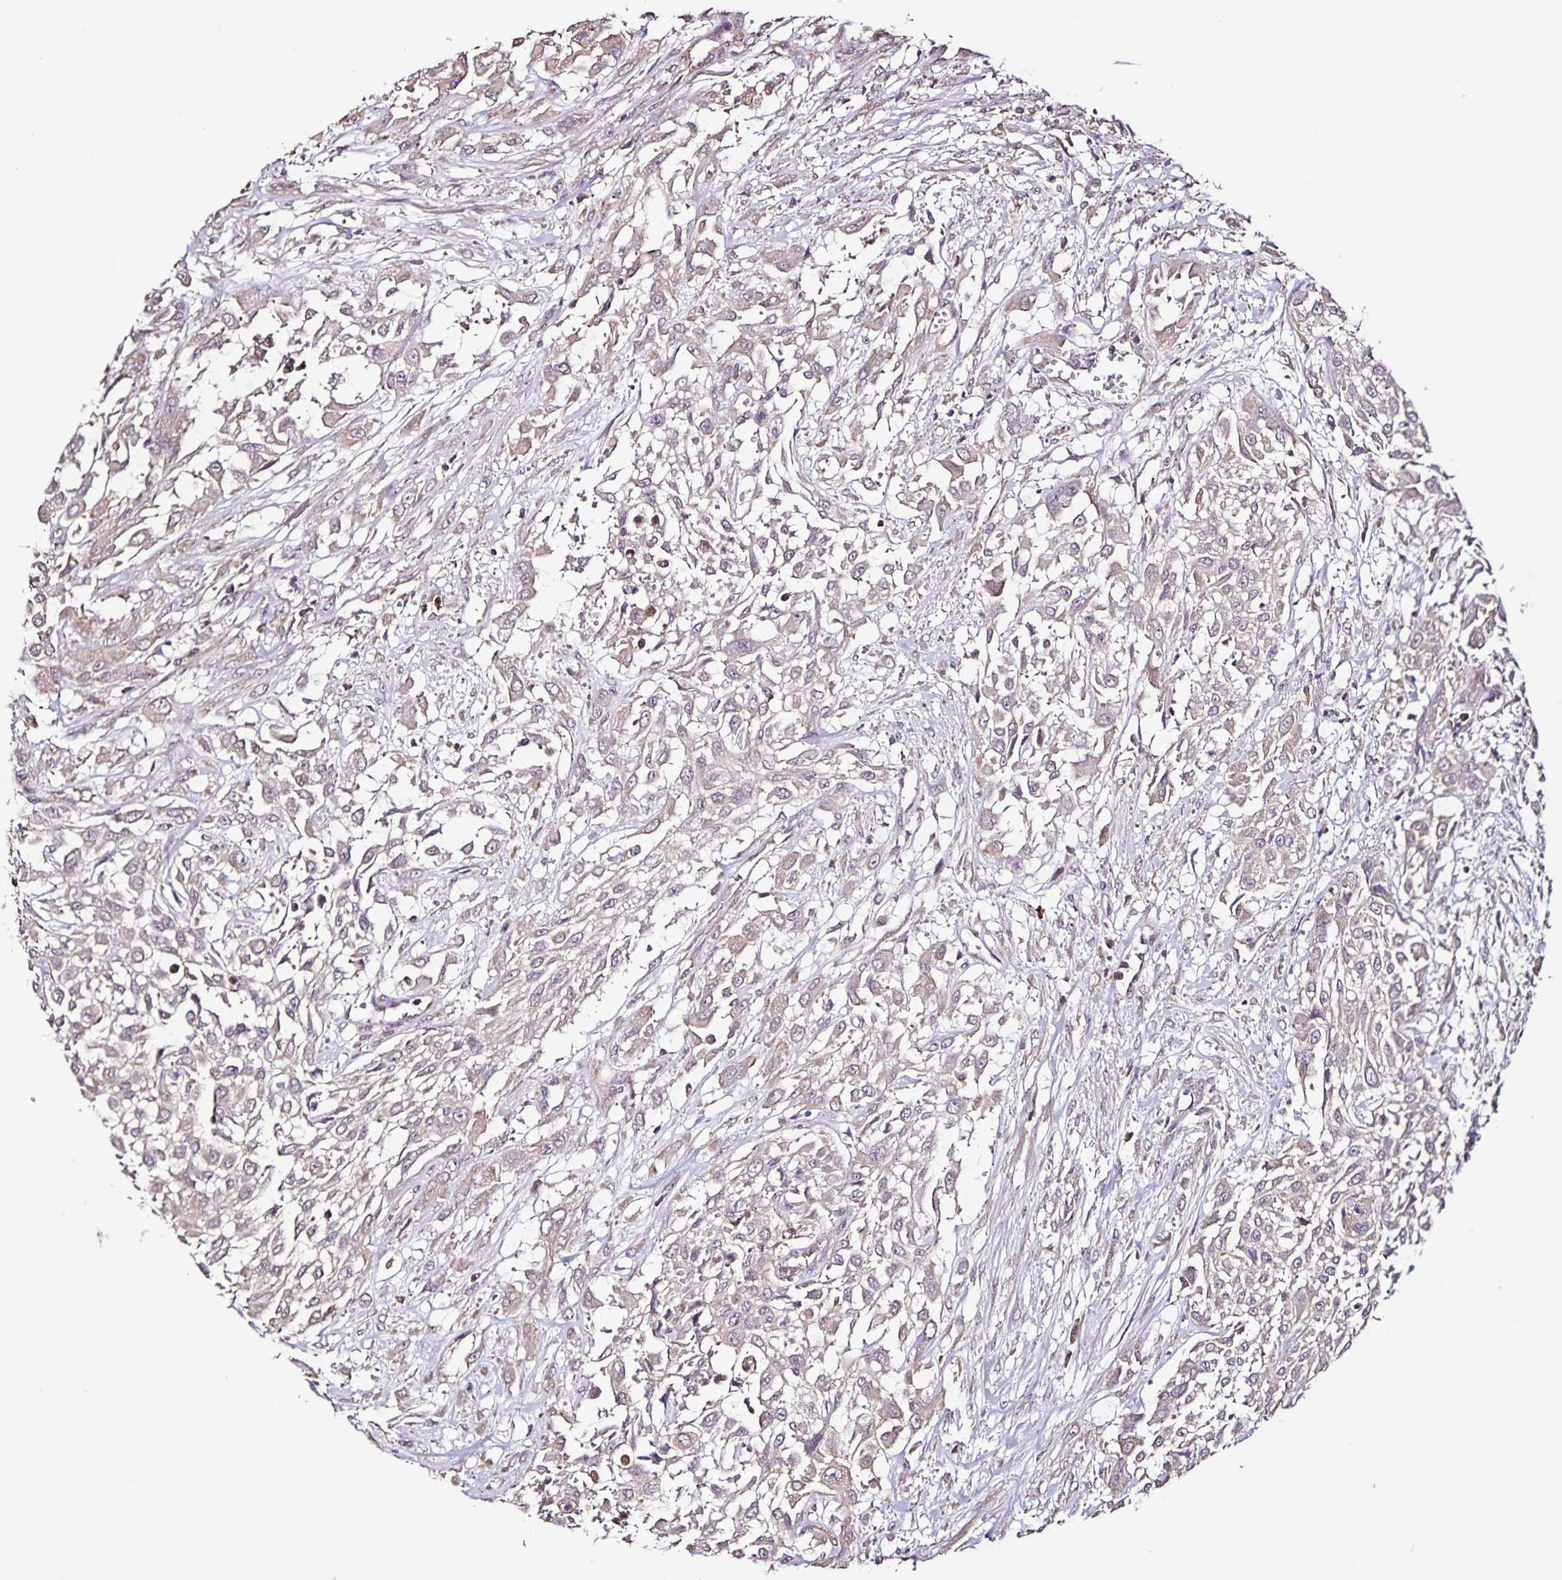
{"staining": {"intensity": "weak", "quantity": "<25%", "location": "cytoplasmic/membranous"}, "tissue": "urothelial cancer", "cell_type": "Tumor cells", "image_type": "cancer", "snomed": [{"axis": "morphology", "description": "Urothelial carcinoma, High grade"}, {"axis": "topography", "description": "Urinary bladder"}], "caption": "Immunohistochemistry image of neoplastic tissue: high-grade urothelial carcinoma stained with DAB reveals no significant protein staining in tumor cells.", "gene": "MAN1A1", "patient": {"sex": "male", "age": 57}}